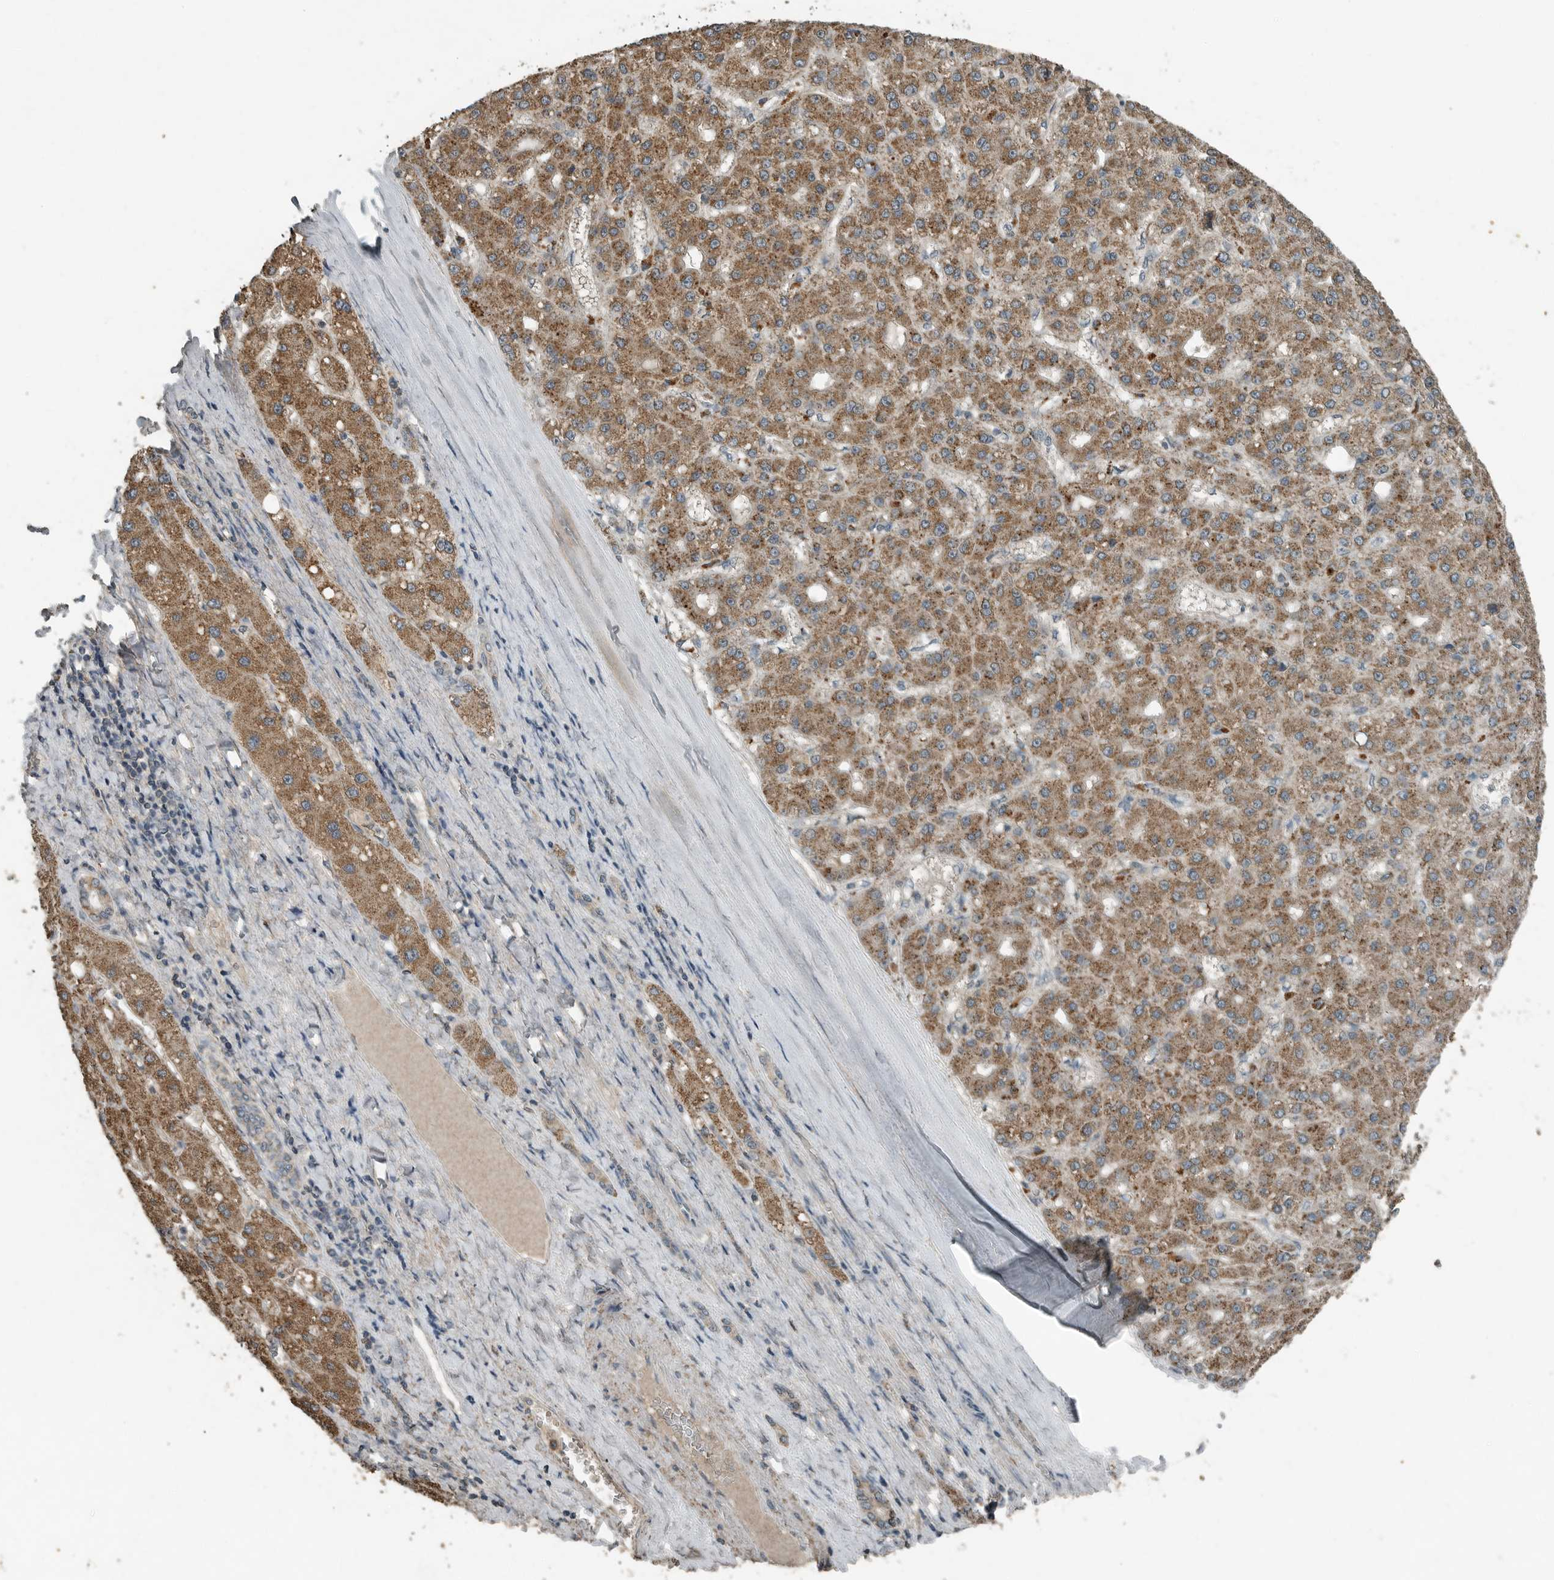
{"staining": {"intensity": "moderate", "quantity": ">75%", "location": "cytoplasmic/membranous"}, "tissue": "liver cancer", "cell_type": "Tumor cells", "image_type": "cancer", "snomed": [{"axis": "morphology", "description": "Carcinoma, Hepatocellular, NOS"}, {"axis": "topography", "description": "Liver"}], "caption": "IHC of liver hepatocellular carcinoma reveals medium levels of moderate cytoplasmic/membranous positivity in approximately >75% of tumor cells.", "gene": "IL6ST", "patient": {"sex": "male", "age": 67}}